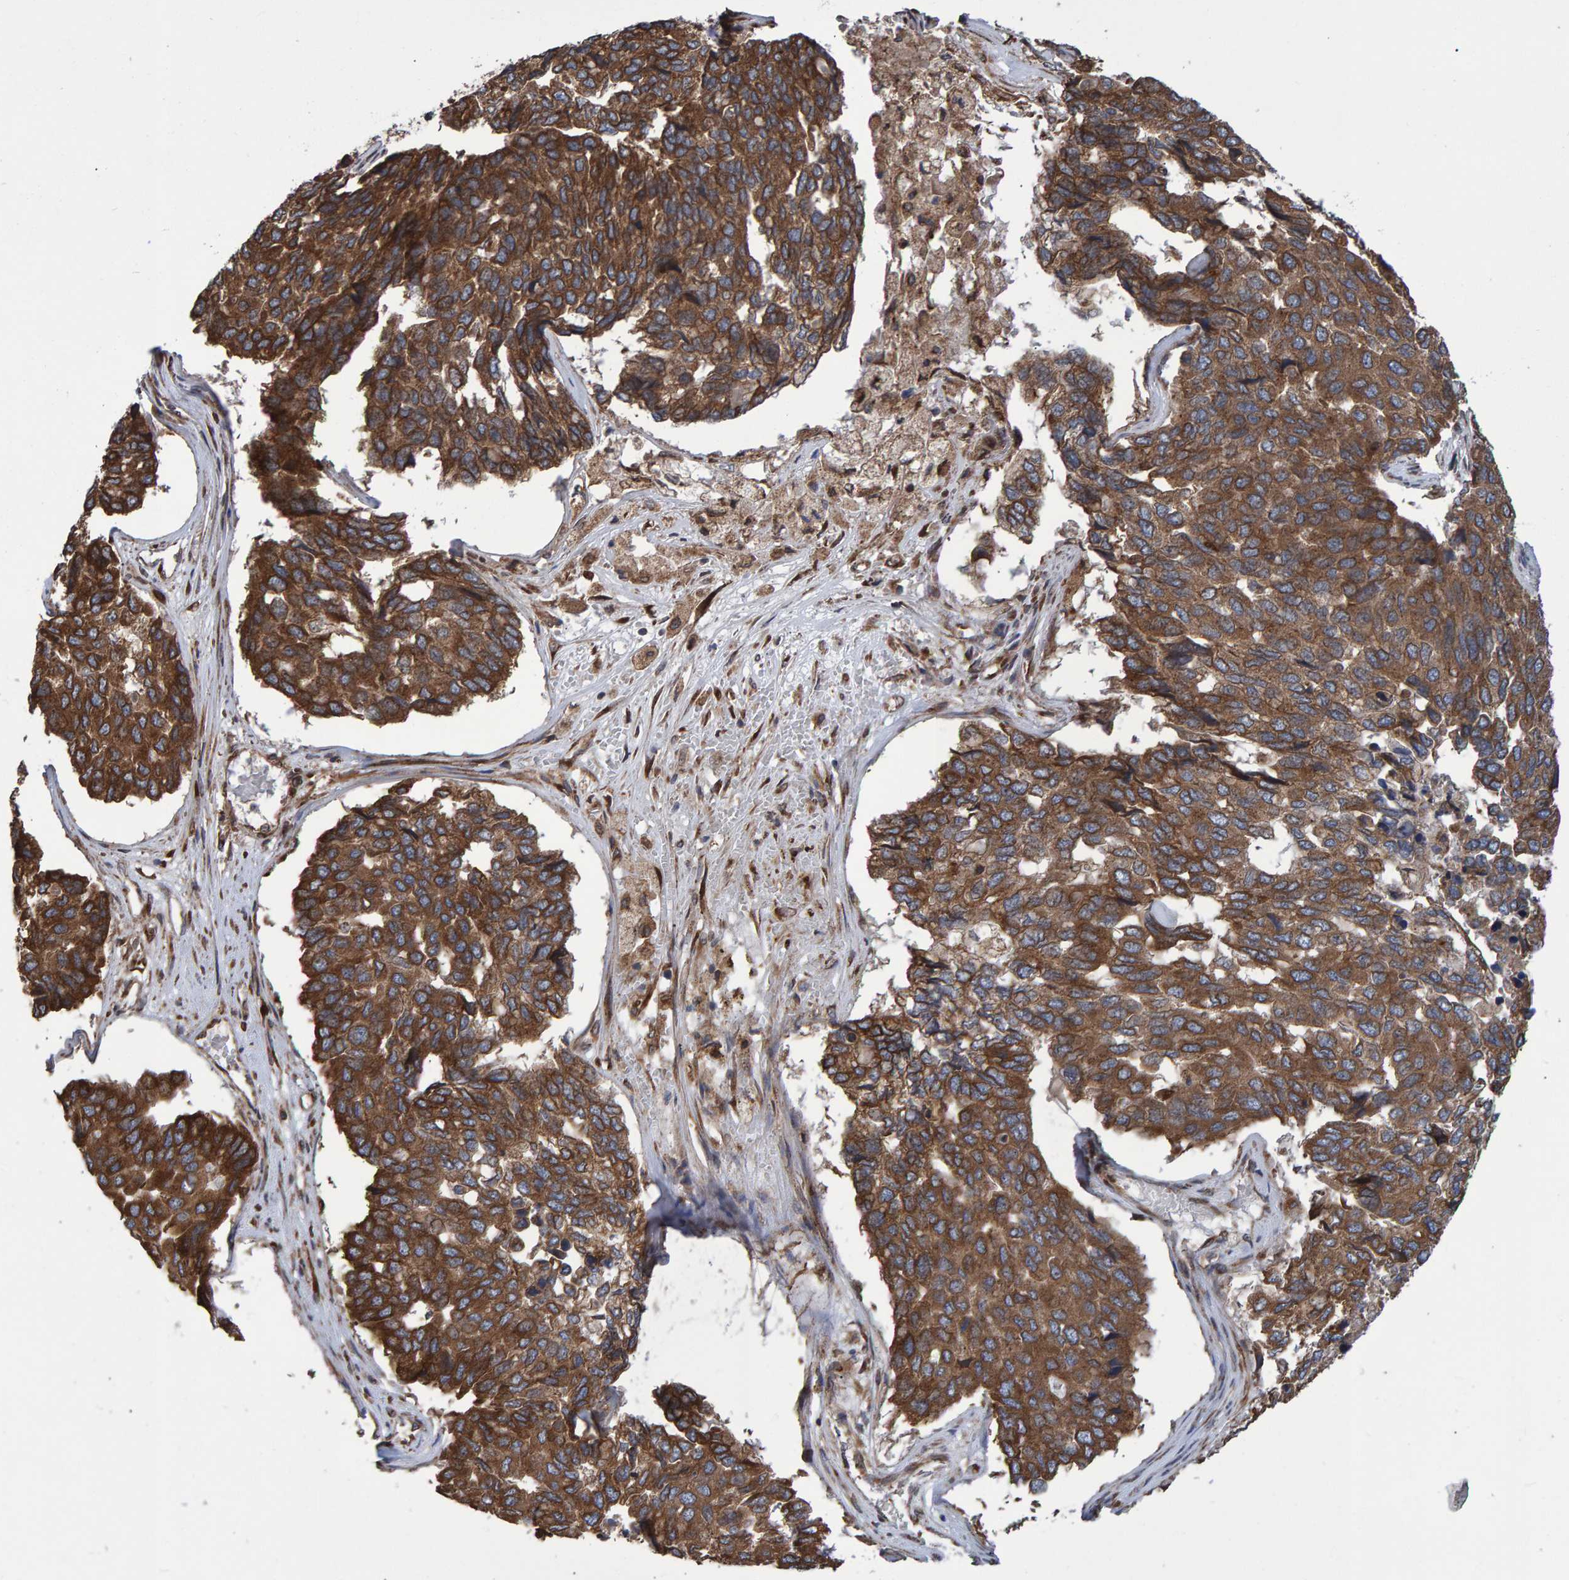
{"staining": {"intensity": "strong", "quantity": ">75%", "location": "cytoplasmic/membranous"}, "tissue": "pancreatic cancer", "cell_type": "Tumor cells", "image_type": "cancer", "snomed": [{"axis": "morphology", "description": "Adenocarcinoma, NOS"}, {"axis": "topography", "description": "Pancreas"}], "caption": "IHC (DAB) staining of pancreatic adenocarcinoma reveals strong cytoplasmic/membranous protein expression in about >75% of tumor cells.", "gene": "FAM117A", "patient": {"sex": "male", "age": 50}}